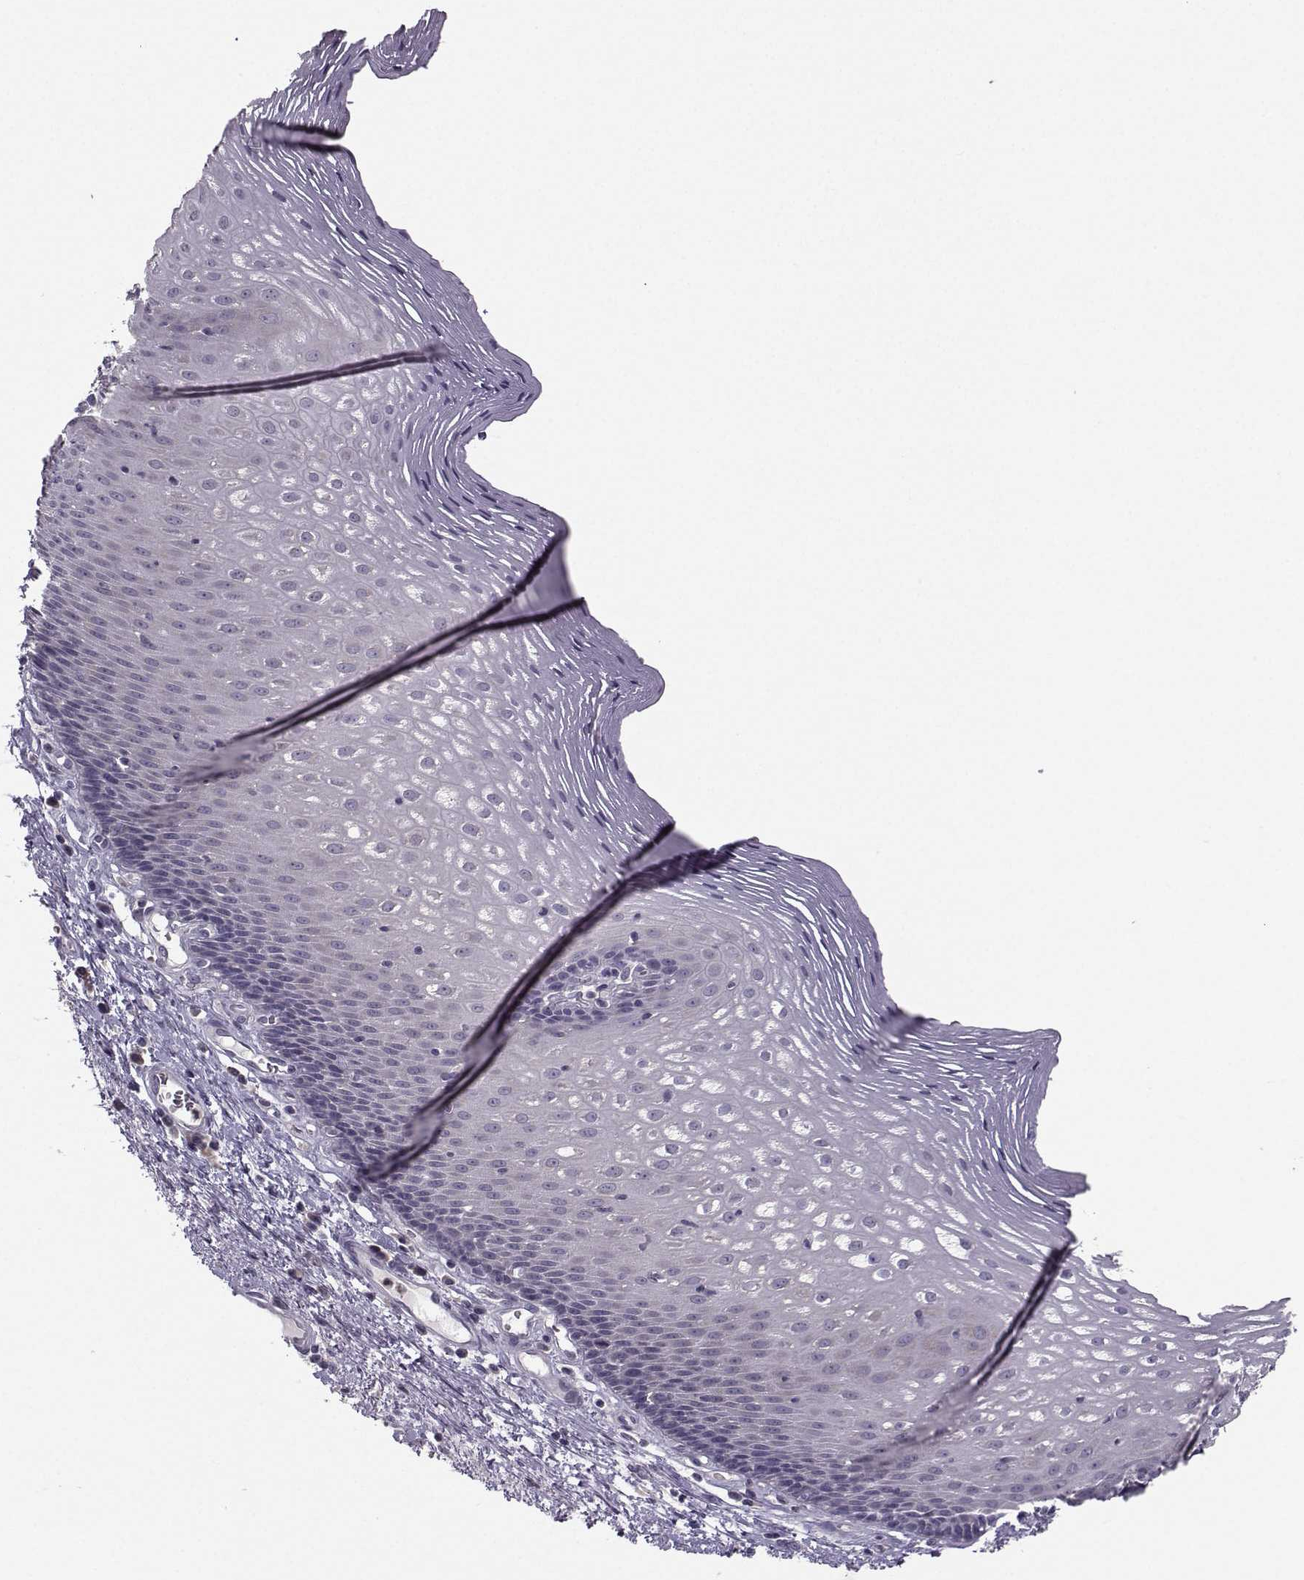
{"staining": {"intensity": "negative", "quantity": "none", "location": "none"}, "tissue": "esophagus", "cell_type": "Squamous epithelial cells", "image_type": "normal", "snomed": [{"axis": "morphology", "description": "Normal tissue, NOS"}, {"axis": "topography", "description": "Esophagus"}], "caption": "This histopathology image is of benign esophagus stained with IHC to label a protein in brown with the nuclei are counter-stained blue. There is no expression in squamous epithelial cells. The staining is performed using DAB (3,3'-diaminobenzidine) brown chromogen with nuclei counter-stained in using hematoxylin.", "gene": "FCAMR", "patient": {"sex": "male", "age": 76}}